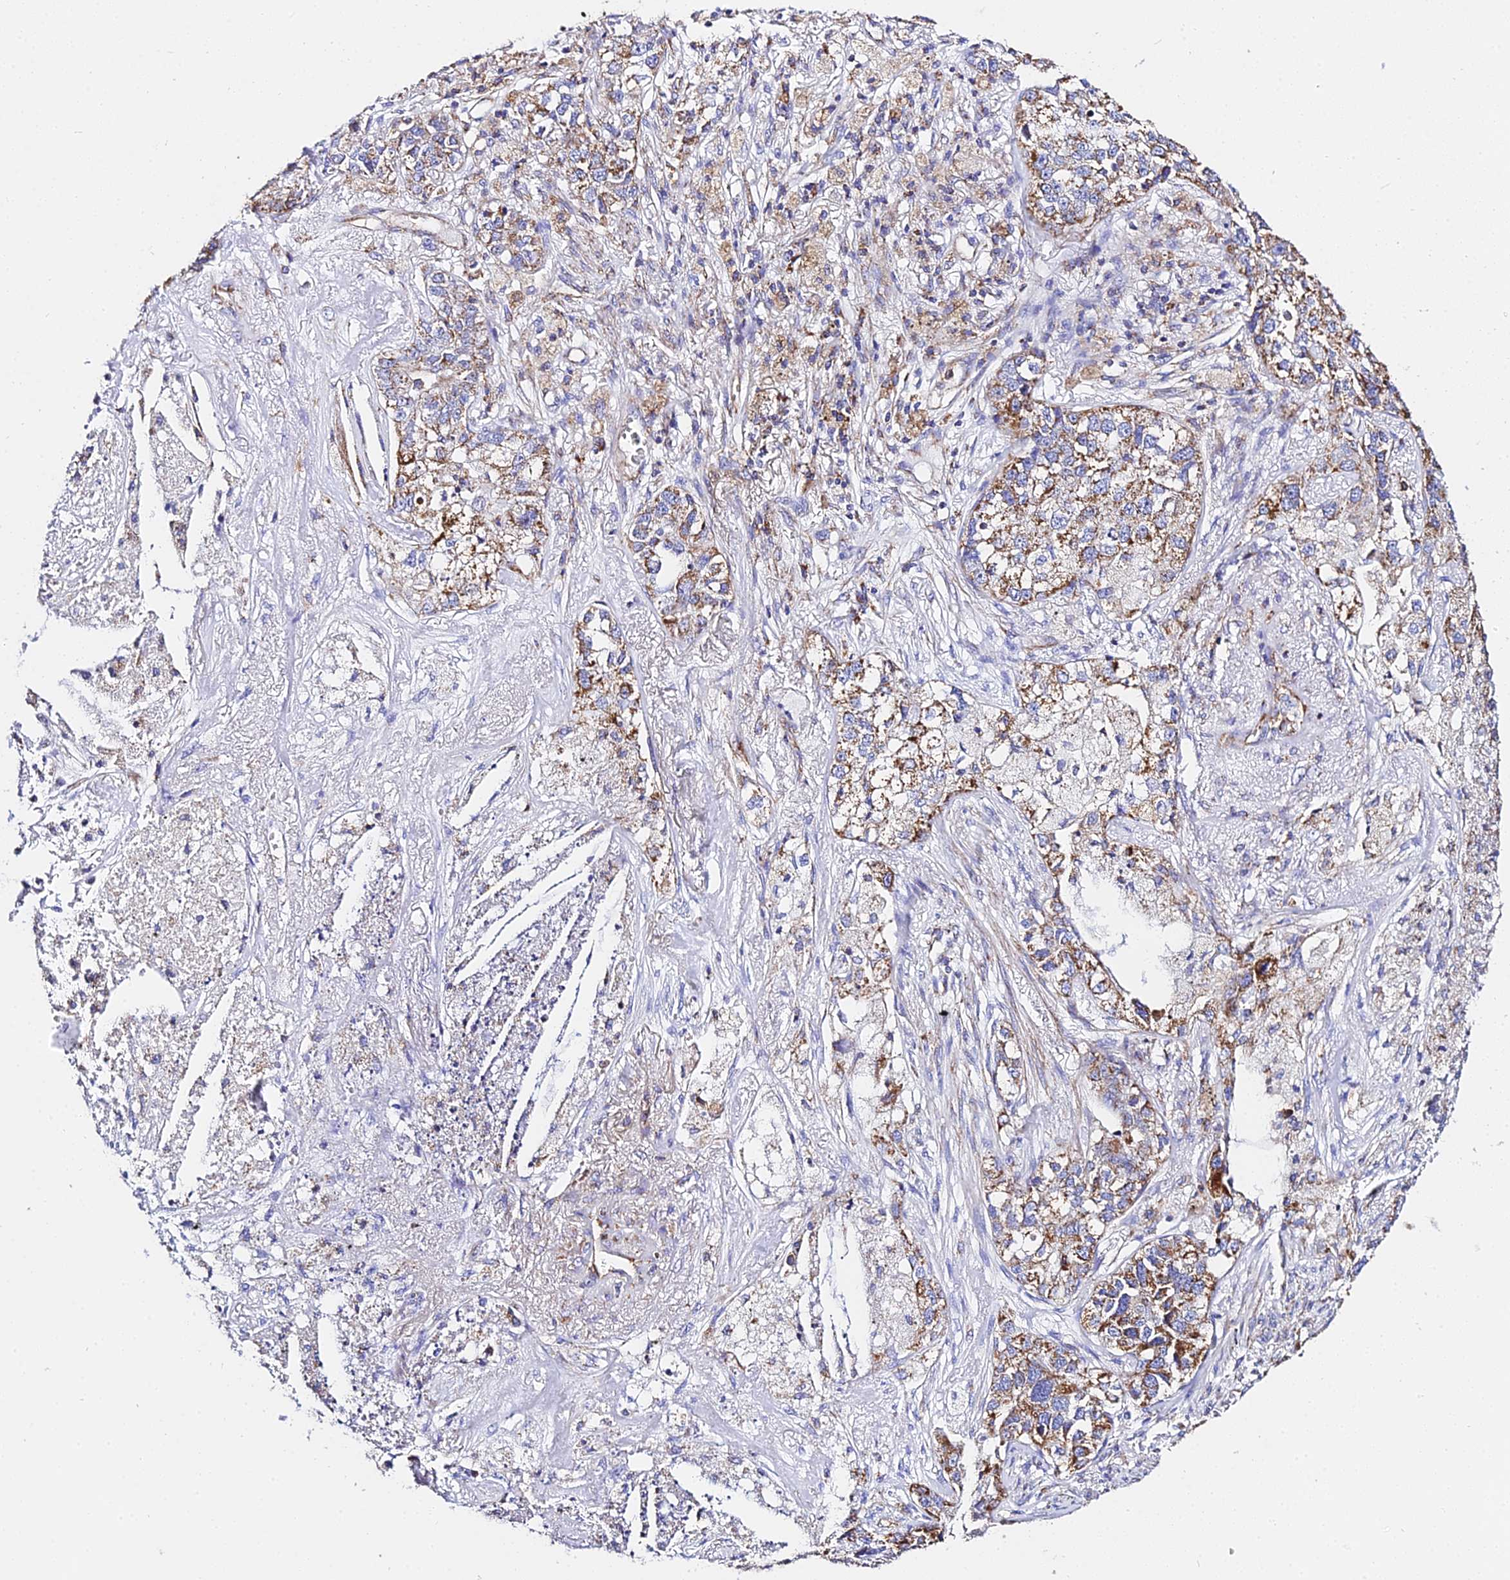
{"staining": {"intensity": "moderate", "quantity": ">75%", "location": "cytoplasmic/membranous"}, "tissue": "lung cancer", "cell_type": "Tumor cells", "image_type": "cancer", "snomed": [{"axis": "morphology", "description": "Adenocarcinoma, NOS"}, {"axis": "topography", "description": "Lung"}], "caption": "Lung cancer stained with a protein marker displays moderate staining in tumor cells.", "gene": "ZNF573", "patient": {"sex": "male", "age": 49}}